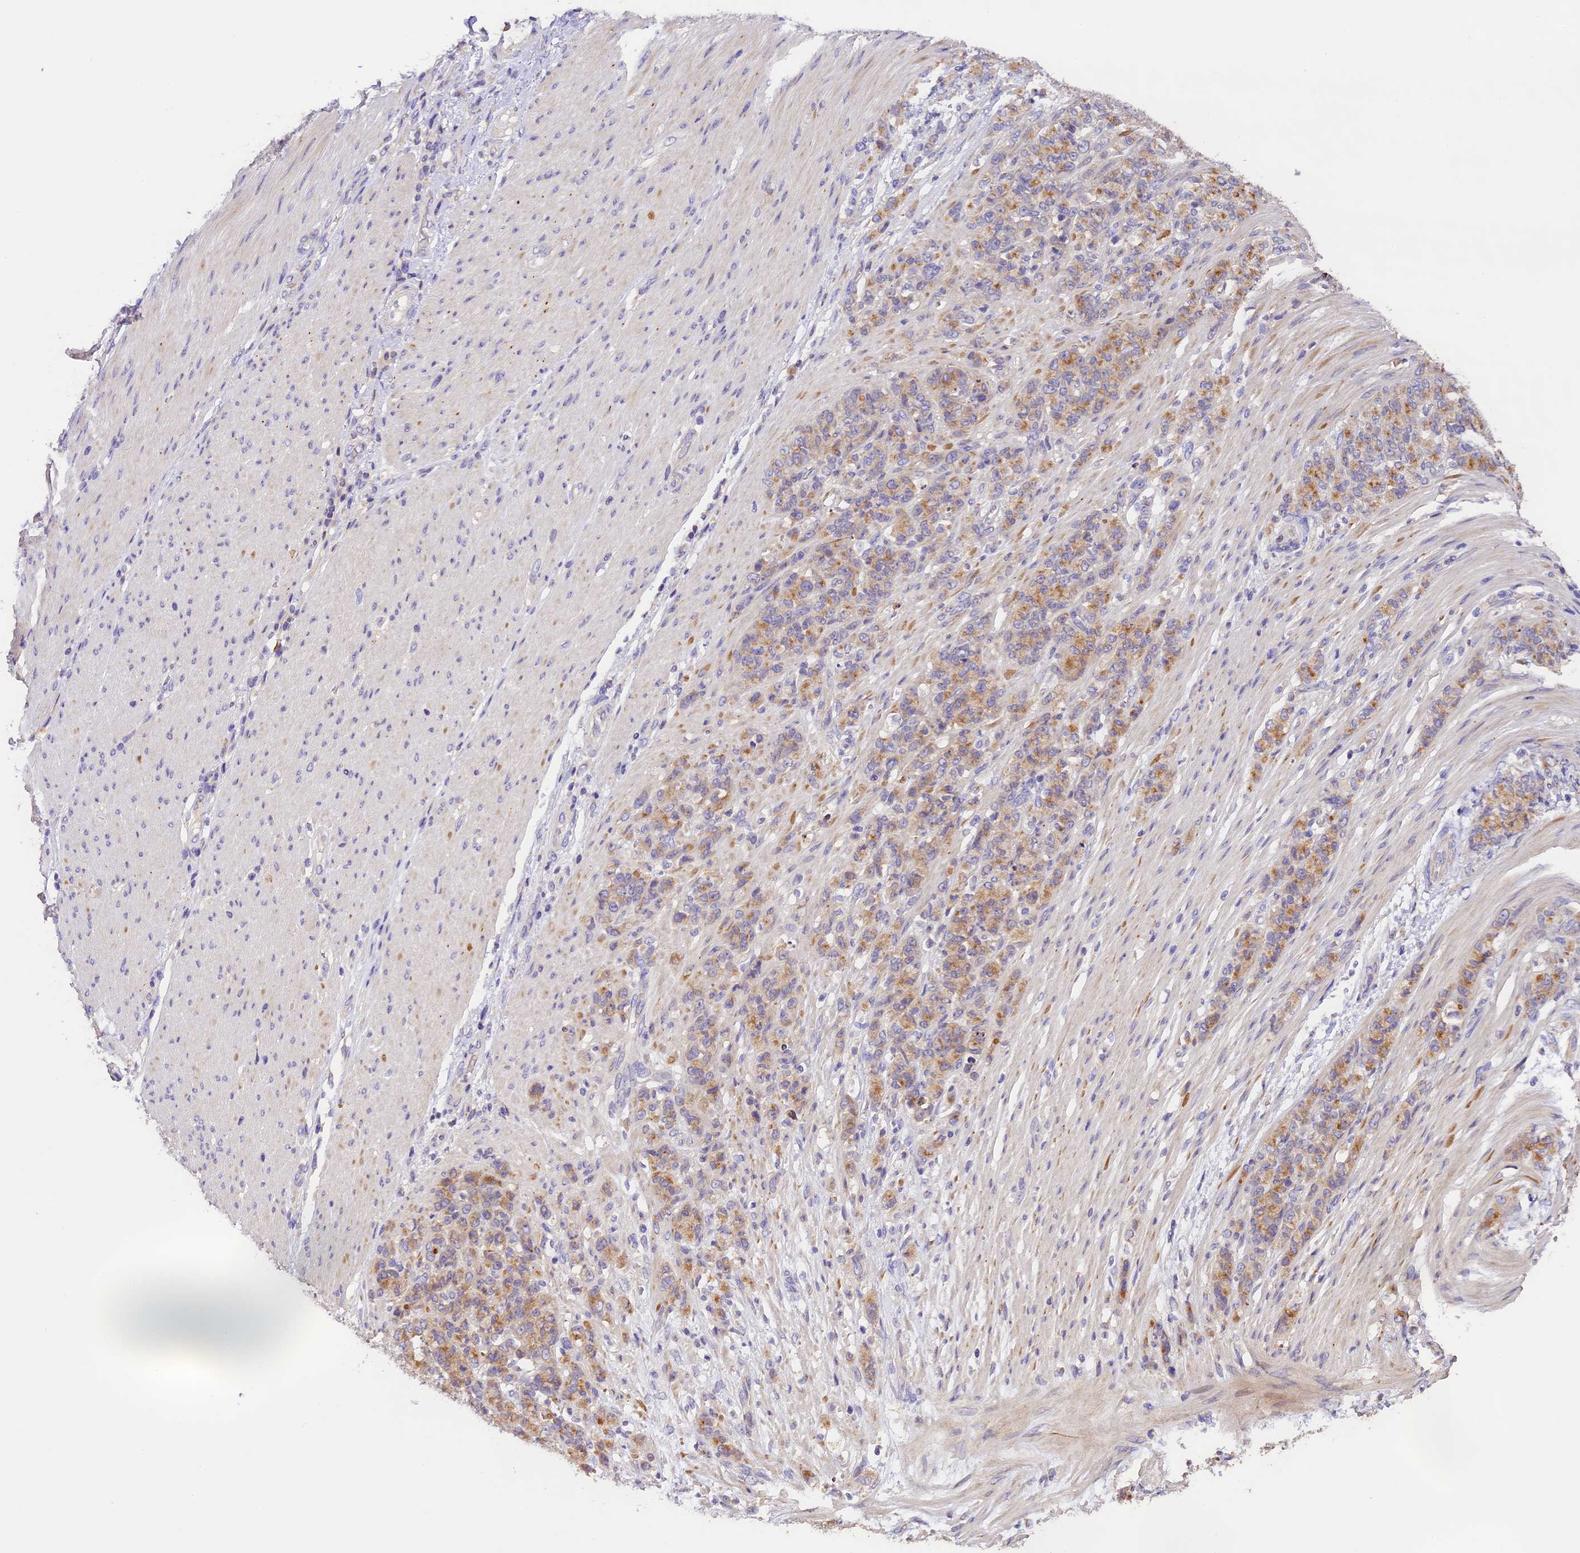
{"staining": {"intensity": "moderate", "quantity": ">75%", "location": "cytoplasmic/membranous"}, "tissue": "stomach cancer", "cell_type": "Tumor cells", "image_type": "cancer", "snomed": [{"axis": "morphology", "description": "Adenocarcinoma, NOS"}, {"axis": "topography", "description": "Stomach"}], "caption": "High-magnification brightfield microscopy of adenocarcinoma (stomach) stained with DAB (3,3'-diaminobenzidine) (brown) and counterstained with hematoxylin (blue). tumor cells exhibit moderate cytoplasmic/membranous expression is seen in about>75% of cells.", "gene": "DGKH", "patient": {"sex": "female", "age": 79}}